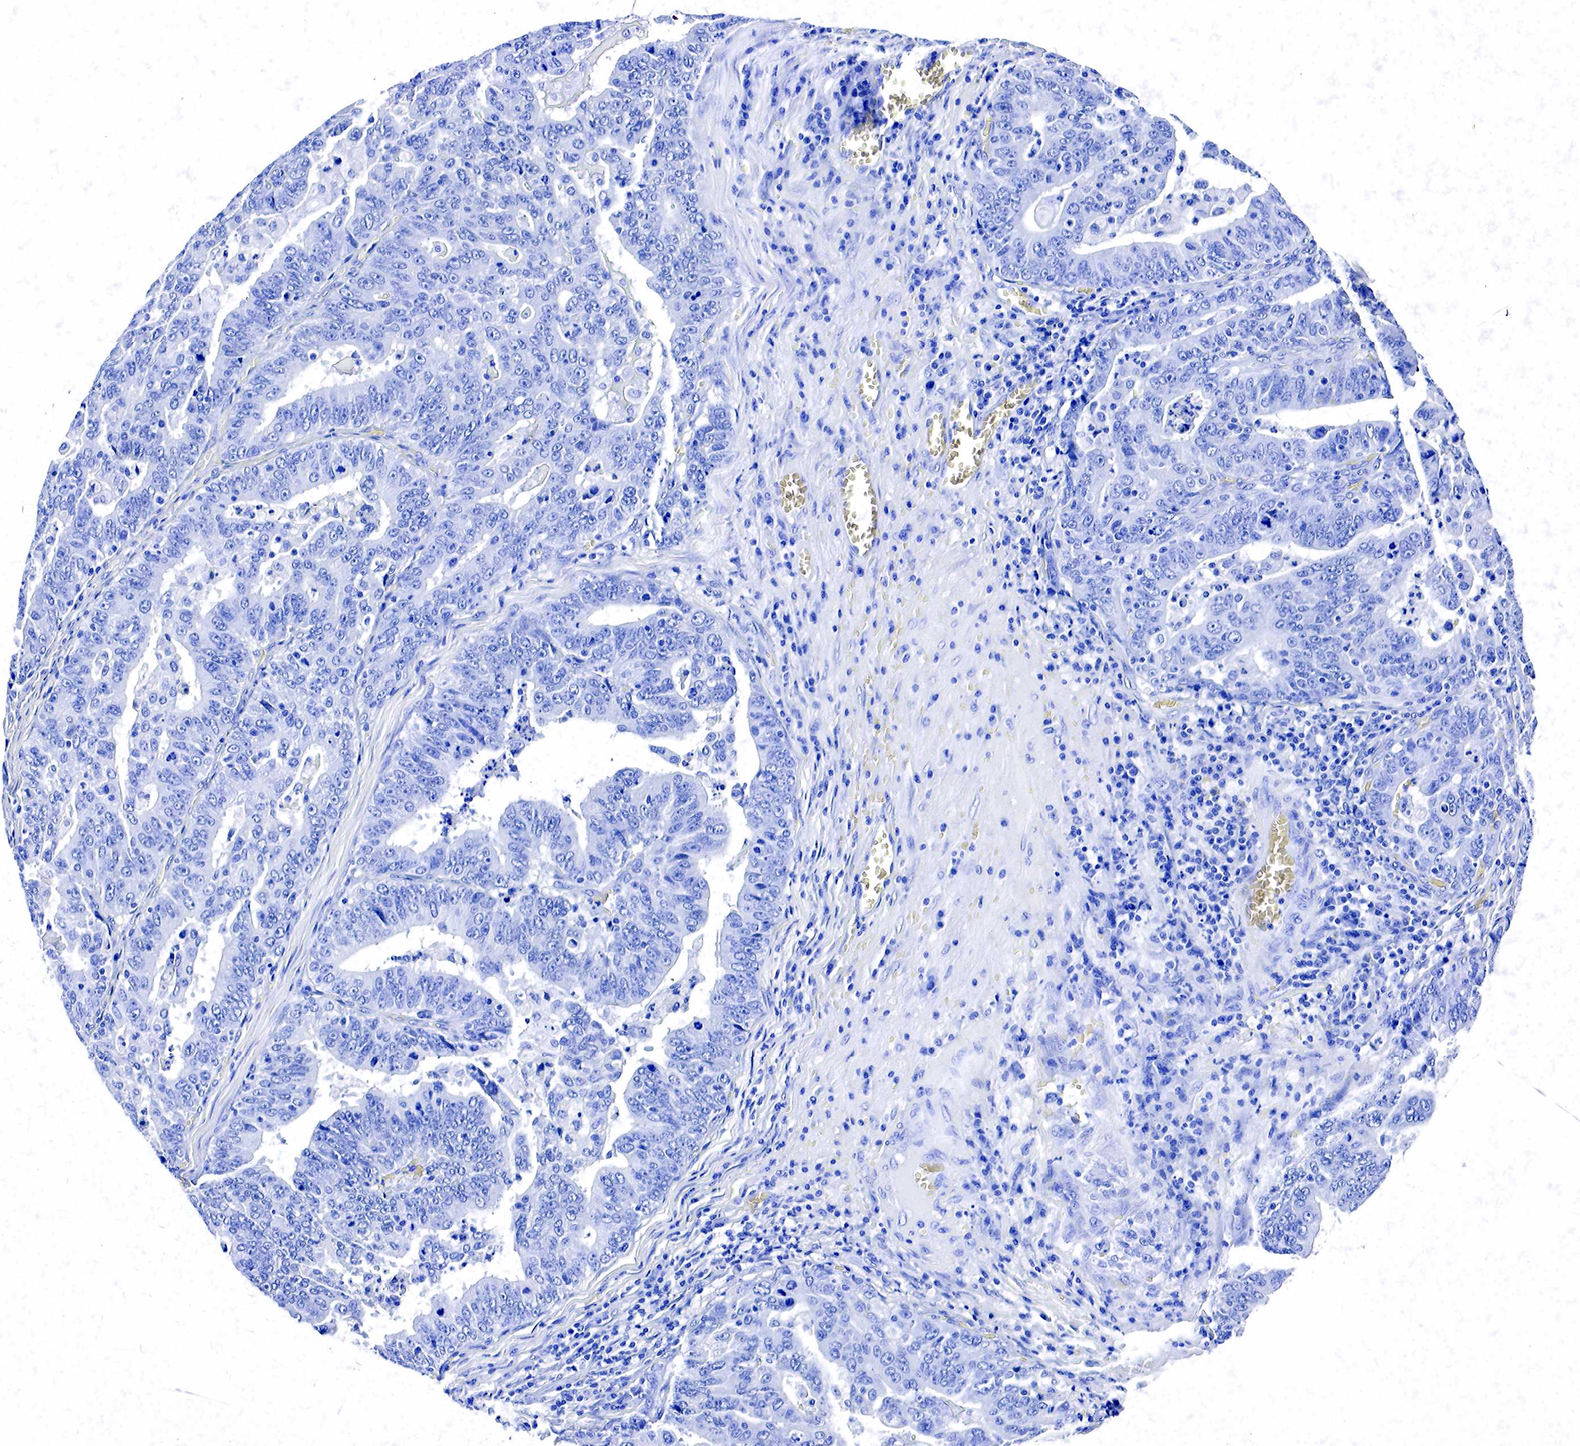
{"staining": {"intensity": "negative", "quantity": "none", "location": "none"}, "tissue": "stomach cancer", "cell_type": "Tumor cells", "image_type": "cancer", "snomed": [{"axis": "morphology", "description": "Adenocarcinoma, NOS"}, {"axis": "topography", "description": "Stomach, upper"}], "caption": "The image reveals no significant expression in tumor cells of stomach adenocarcinoma.", "gene": "ACP3", "patient": {"sex": "female", "age": 50}}